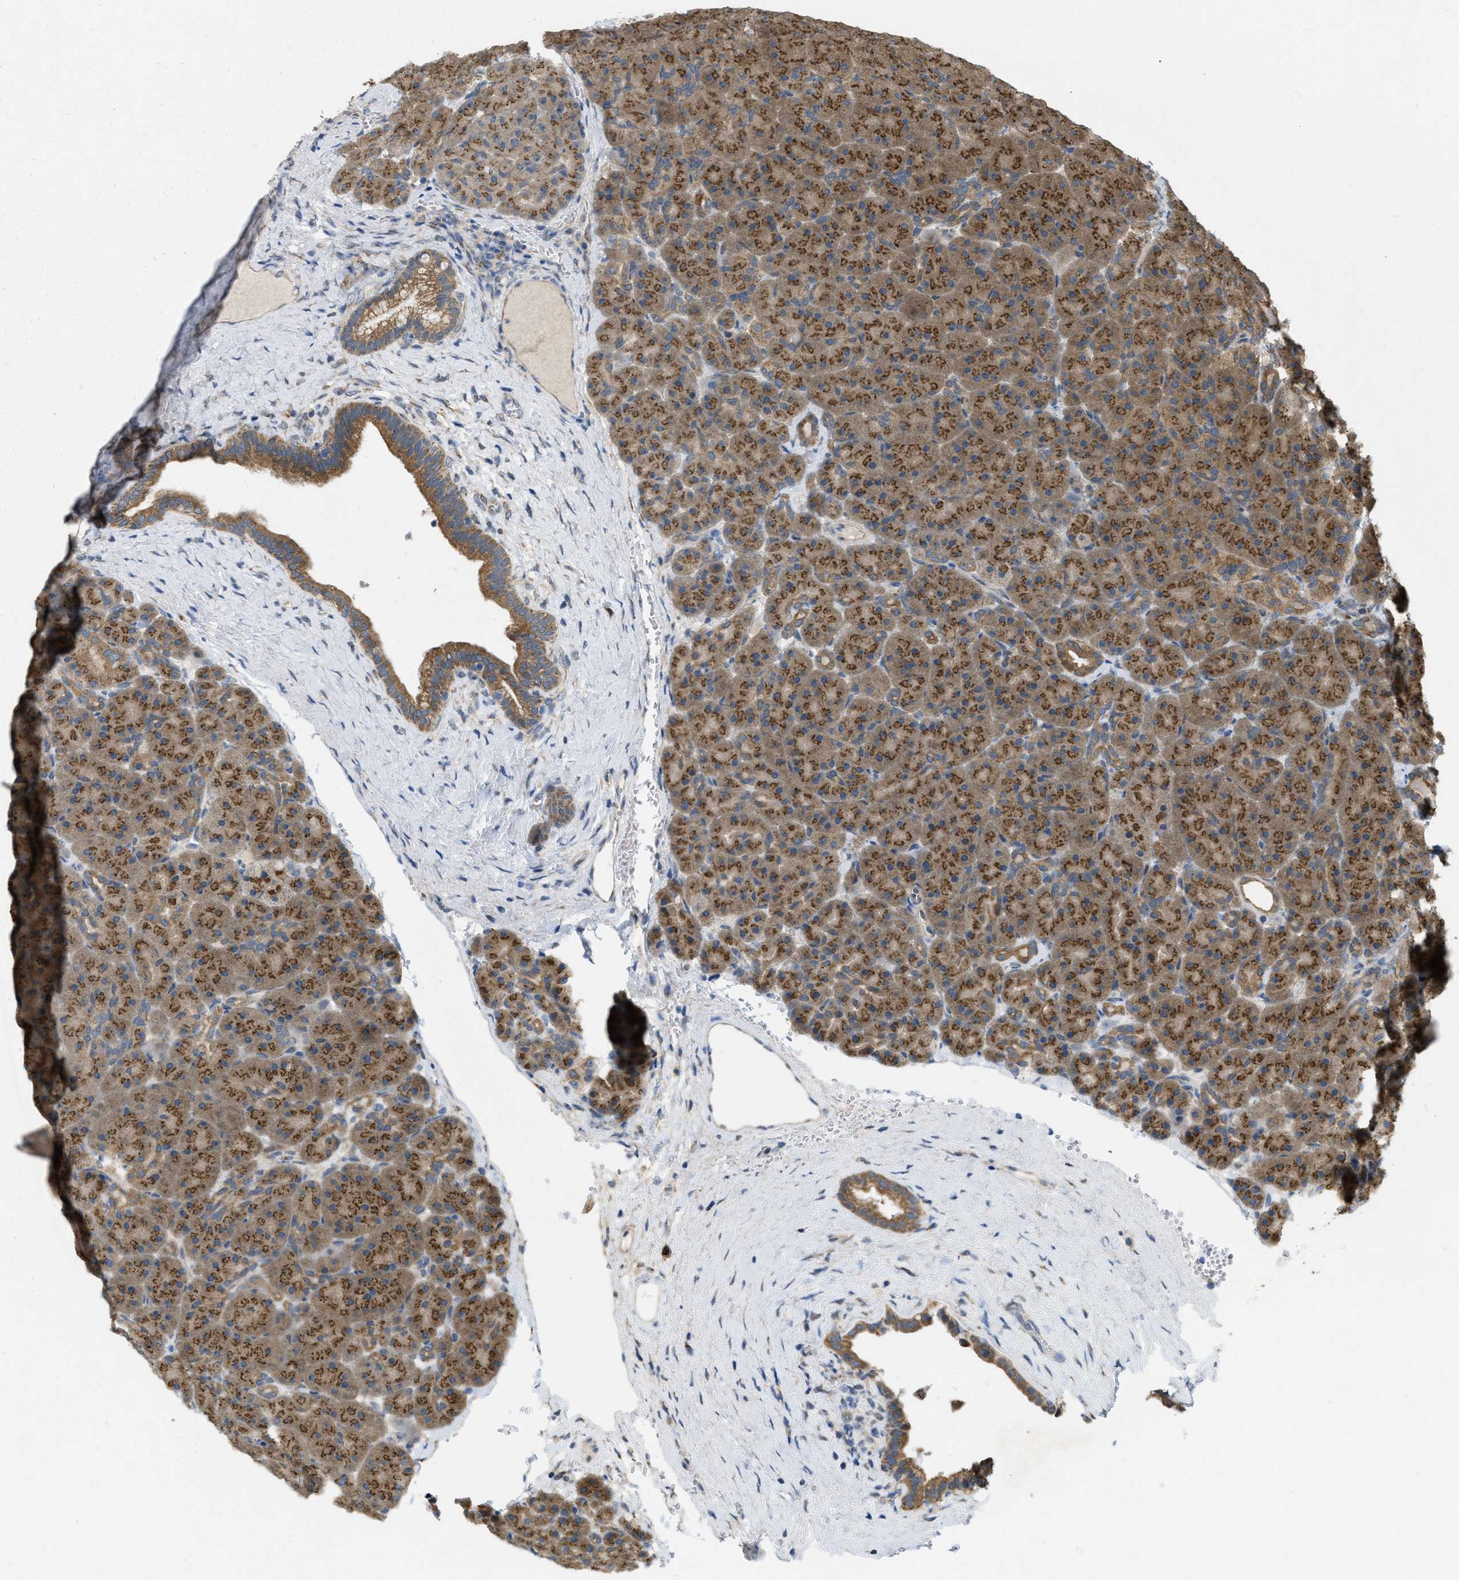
{"staining": {"intensity": "moderate", "quantity": ">75%", "location": "cytoplasmic/membranous"}, "tissue": "pancreas", "cell_type": "Exocrine glandular cells", "image_type": "normal", "snomed": [{"axis": "morphology", "description": "Normal tissue, NOS"}, {"axis": "topography", "description": "Pancreas"}], "caption": "Normal pancreas reveals moderate cytoplasmic/membranous positivity in about >75% of exocrine glandular cells, visualized by immunohistochemistry.", "gene": "IFNLR1", "patient": {"sex": "male", "age": 66}}